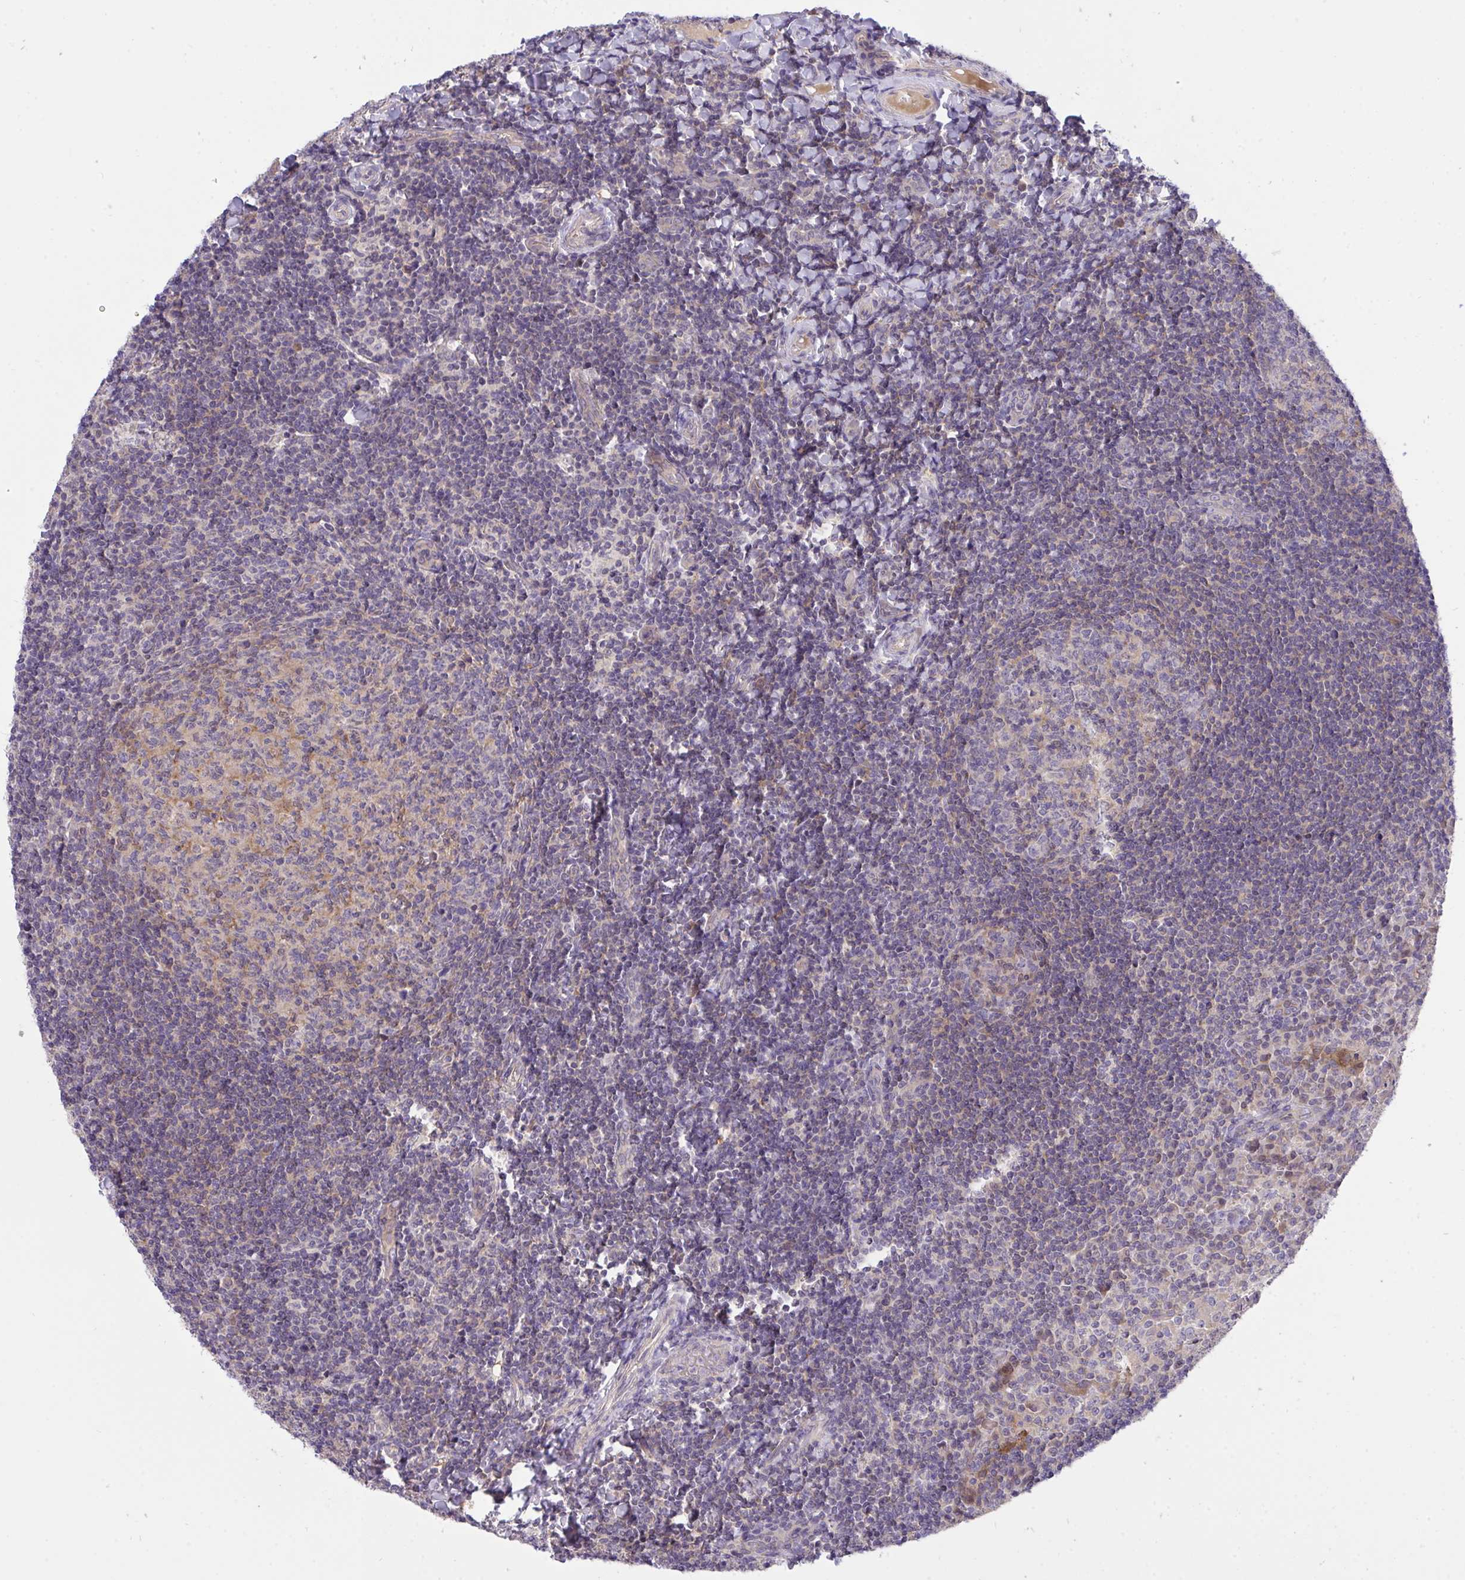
{"staining": {"intensity": "negative", "quantity": "none", "location": "none"}, "tissue": "tonsil", "cell_type": "Germinal center cells", "image_type": "normal", "snomed": [{"axis": "morphology", "description": "Normal tissue, NOS"}, {"axis": "topography", "description": "Tonsil"}], "caption": "IHC micrograph of benign human tonsil stained for a protein (brown), which demonstrates no expression in germinal center cells.", "gene": "C19orf54", "patient": {"sex": "female", "age": 10}}